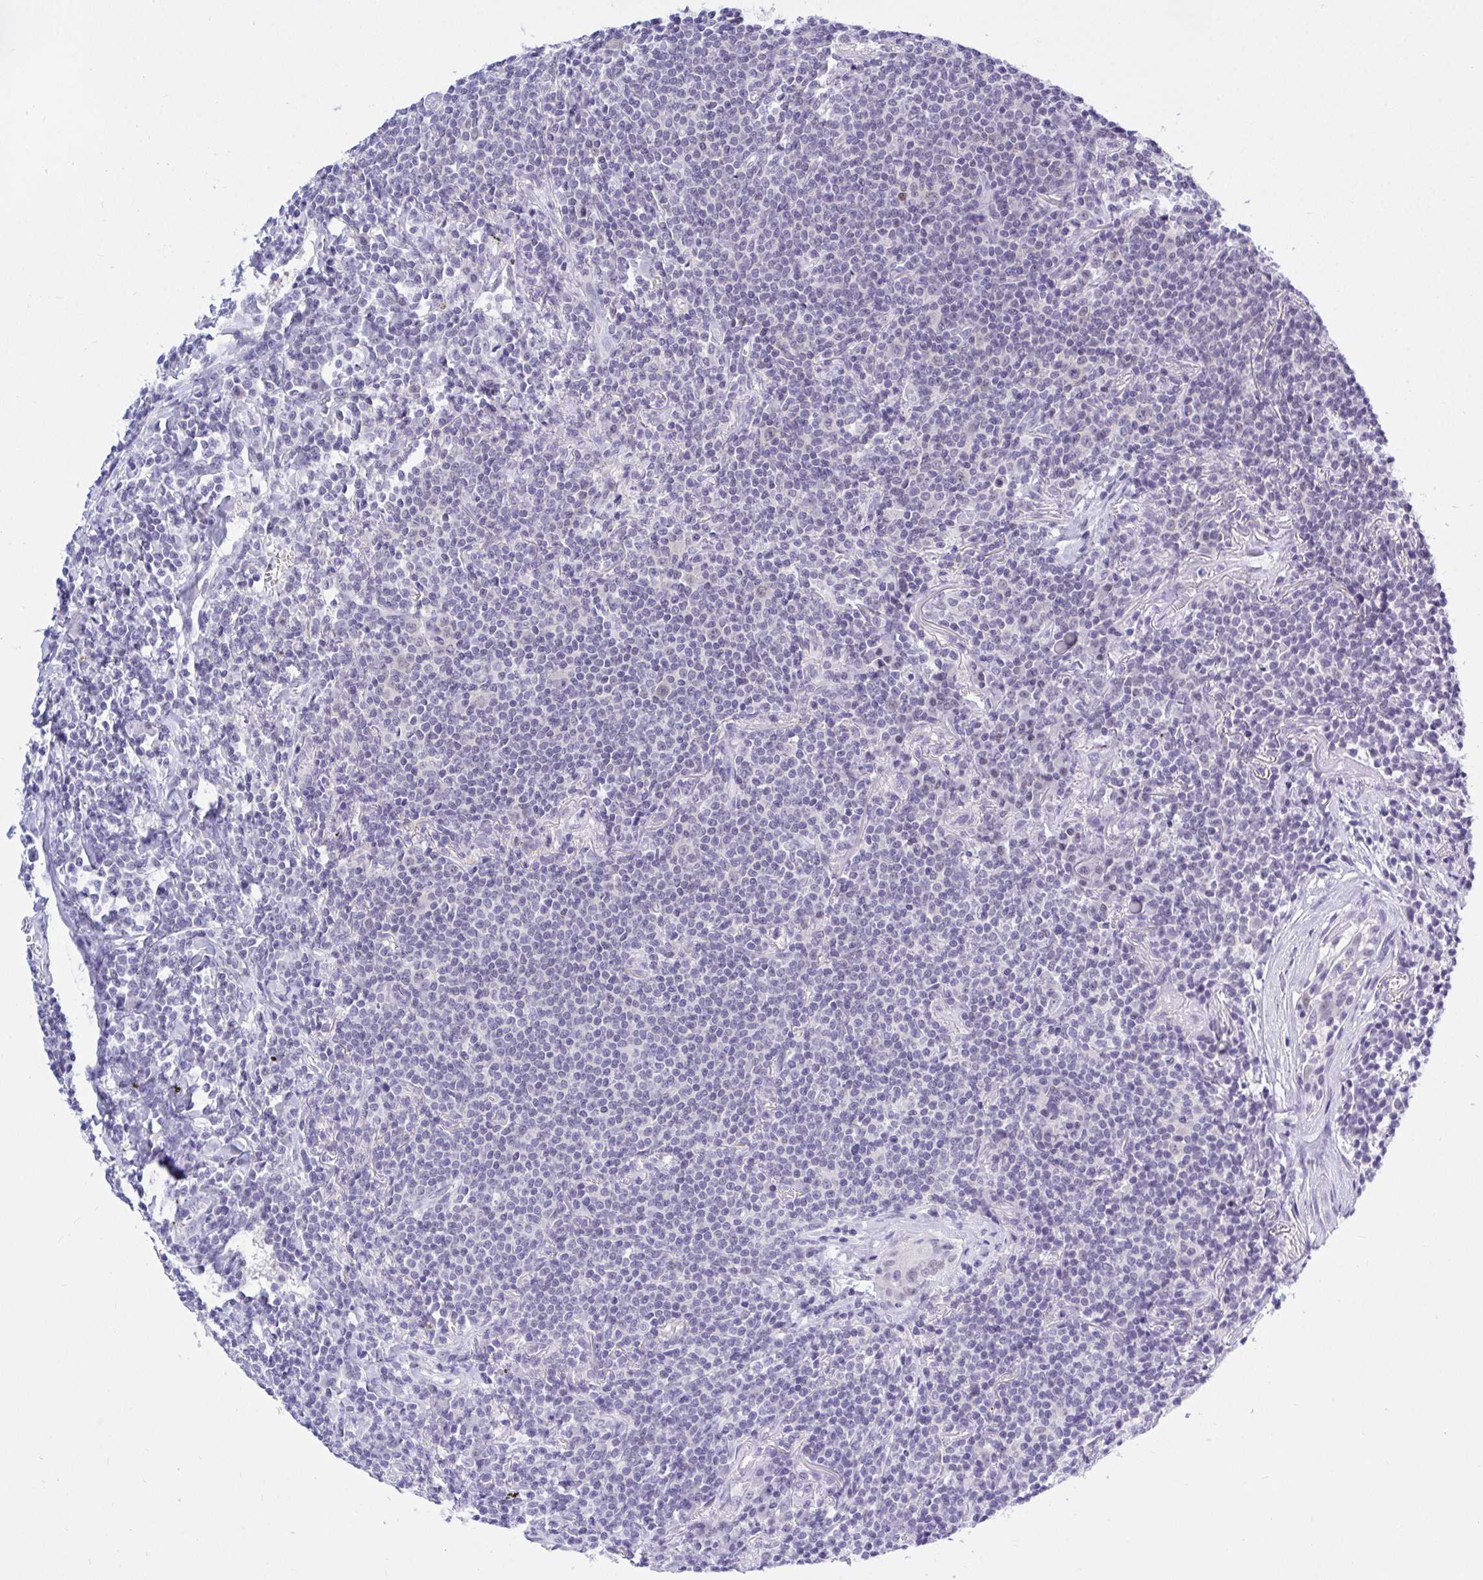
{"staining": {"intensity": "negative", "quantity": "none", "location": "none"}, "tissue": "lymphoma", "cell_type": "Tumor cells", "image_type": "cancer", "snomed": [{"axis": "morphology", "description": "Malignant lymphoma, non-Hodgkin's type, Low grade"}, {"axis": "topography", "description": "Lung"}], "caption": "This is an immunohistochemistry (IHC) image of human lymphoma. There is no staining in tumor cells.", "gene": "THOP1", "patient": {"sex": "female", "age": 71}}